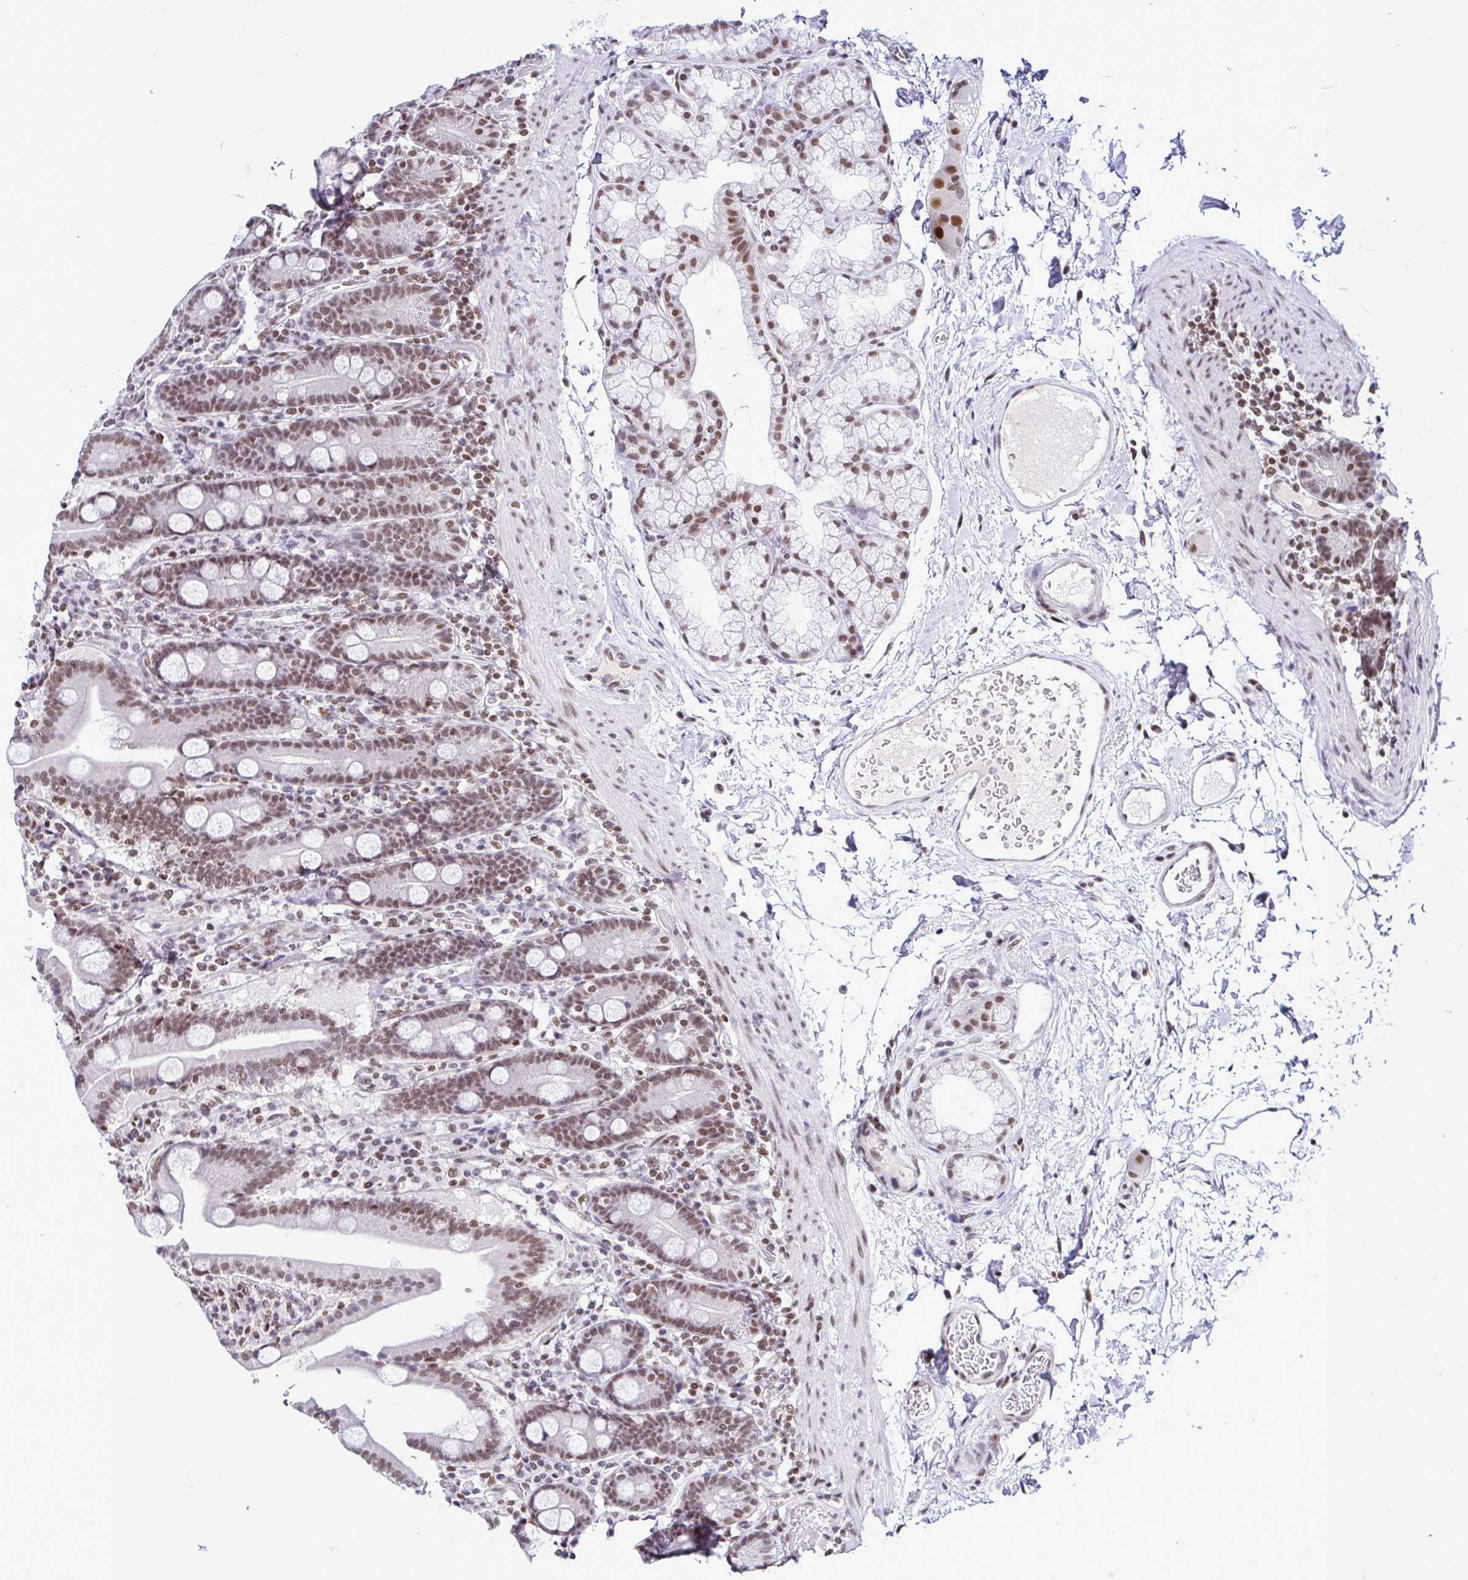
{"staining": {"intensity": "moderate", "quantity": ">75%", "location": "nuclear"}, "tissue": "duodenum", "cell_type": "Glandular cells", "image_type": "normal", "snomed": [{"axis": "morphology", "description": "Normal tissue, NOS"}, {"axis": "topography", "description": "Duodenum"}], "caption": "A brown stain shows moderate nuclear positivity of a protein in glandular cells of normal duodenum.", "gene": "DR1", "patient": {"sex": "male", "age": 55}}